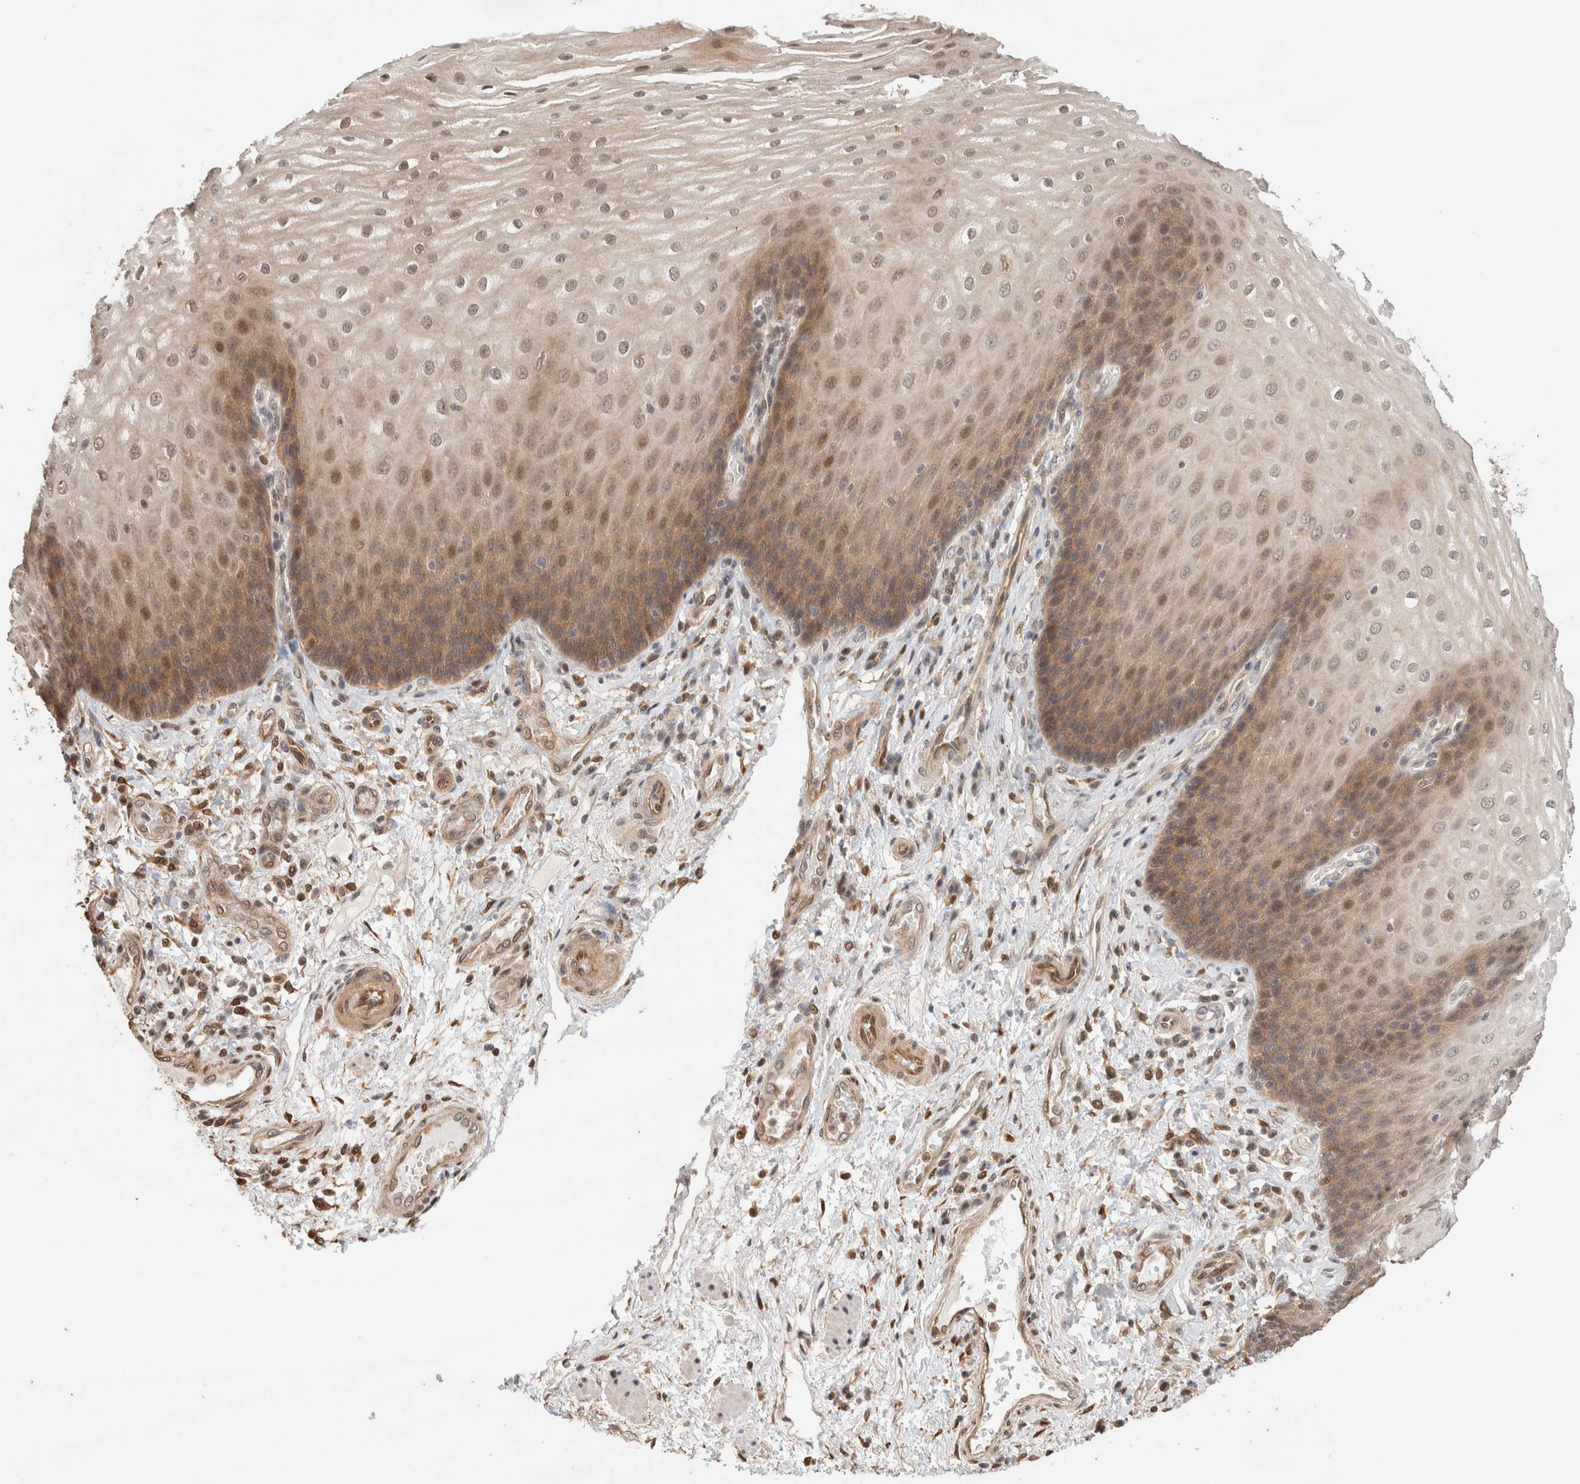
{"staining": {"intensity": "moderate", "quantity": ">75%", "location": "cytoplasmic/membranous,nuclear"}, "tissue": "esophagus", "cell_type": "Squamous epithelial cells", "image_type": "normal", "snomed": [{"axis": "morphology", "description": "Normal tissue, NOS"}, {"axis": "topography", "description": "Esophagus"}], "caption": "Esophagus stained with a brown dye exhibits moderate cytoplasmic/membranous,nuclear positive positivity in about >75% of squamous epithelial cells.", "gene": "OTUD6B", "patient": {"sex": "male", "age": 54}}